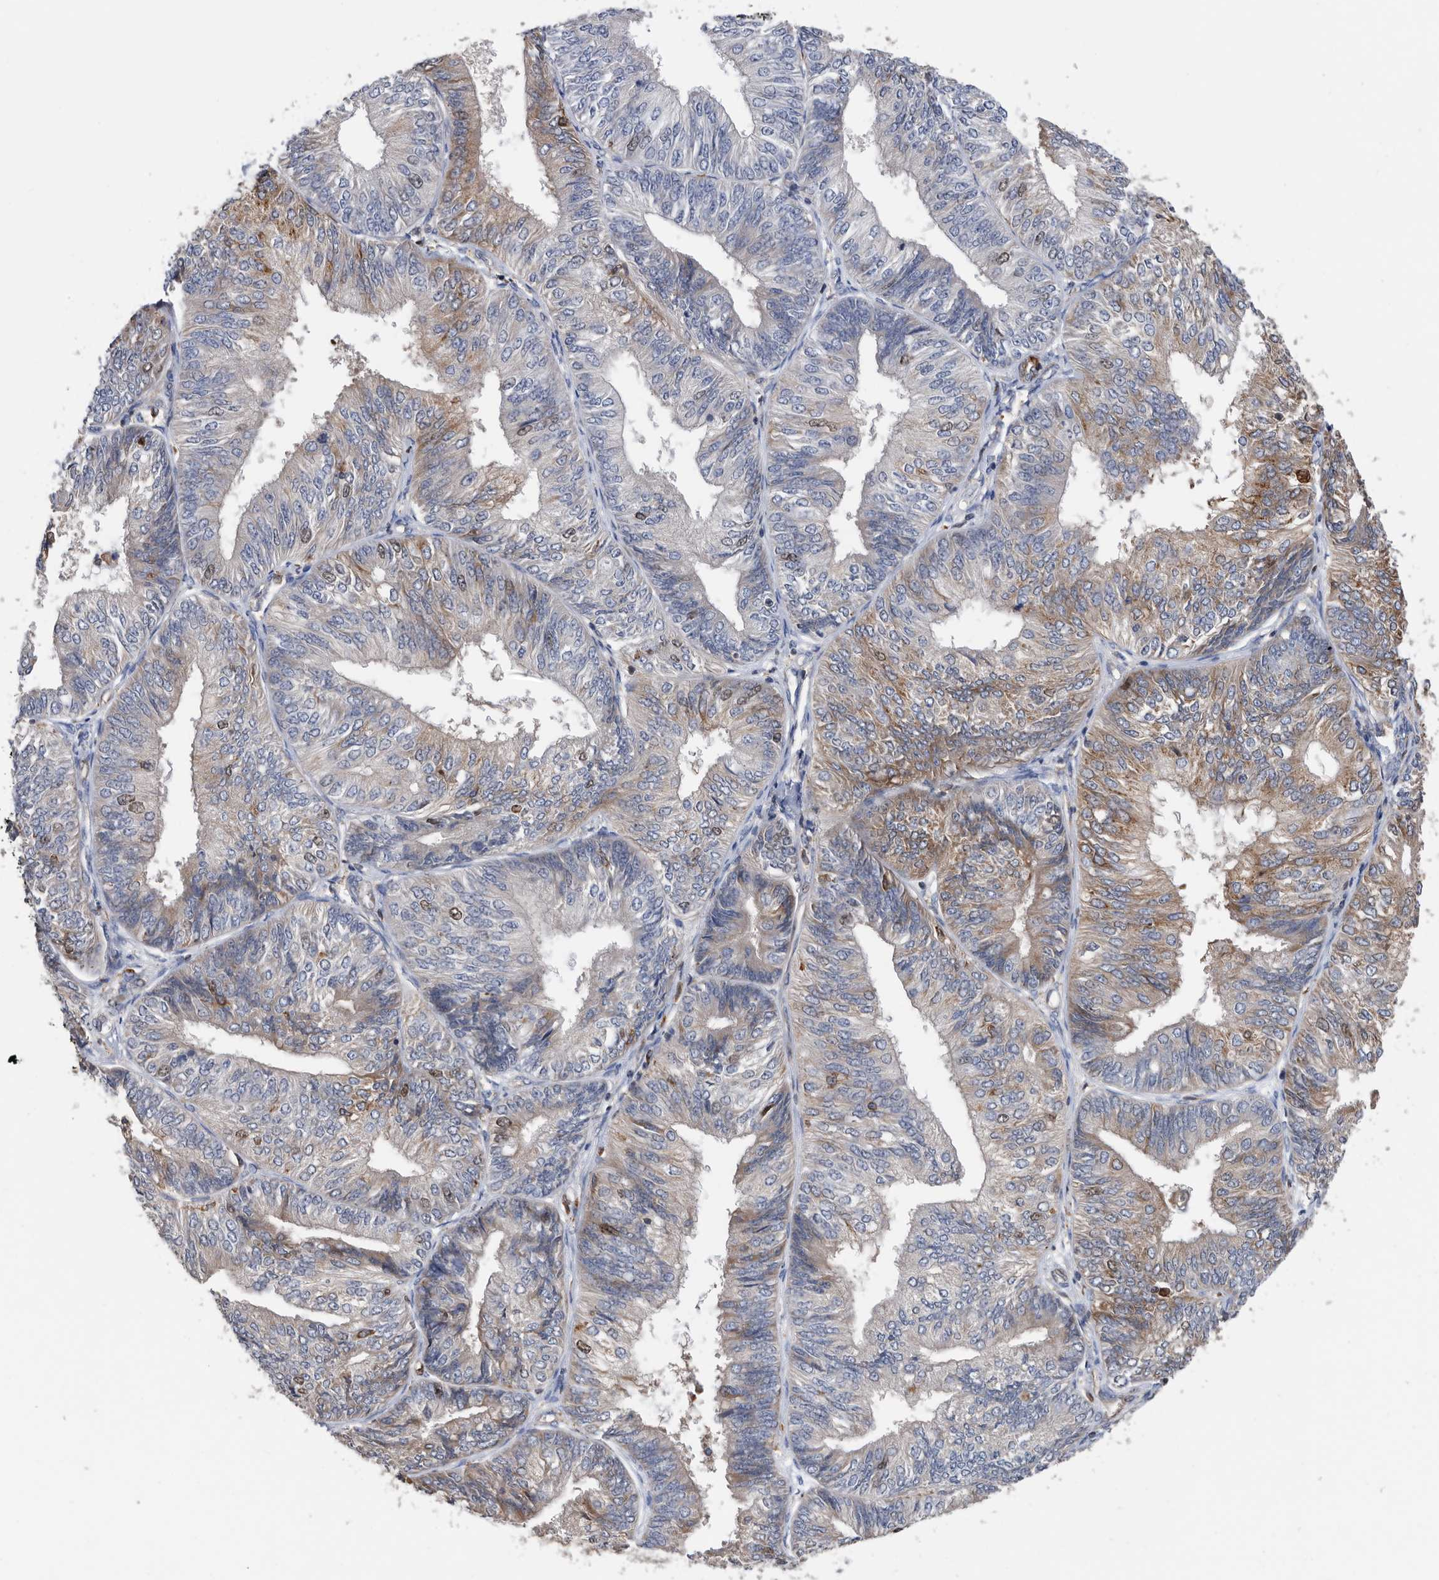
{"staining": {"intensity": "moderate", "quantity": "25%-75%", "location": "cytoplasmic/membranous"}, "tissue": "endometrial cancer", "cell_type": "Tumor cells", "image_type": "cancer", "snomed": [{"axis": "morphology", "description": "Adenocarcinoma, NOS"}, {"axis": "topography", "description": "Endometrium"}], "caption": "Immunohistochemistry (IHC) micrograph of human endometrial cancer stained for a protein (brown), which displays medium levels of moderate cytoplasmic/membranous staining in about 25%-75% of tumor cells.", "gene": "ATAD2", "patient": {"sex": "female", "age": 58}}